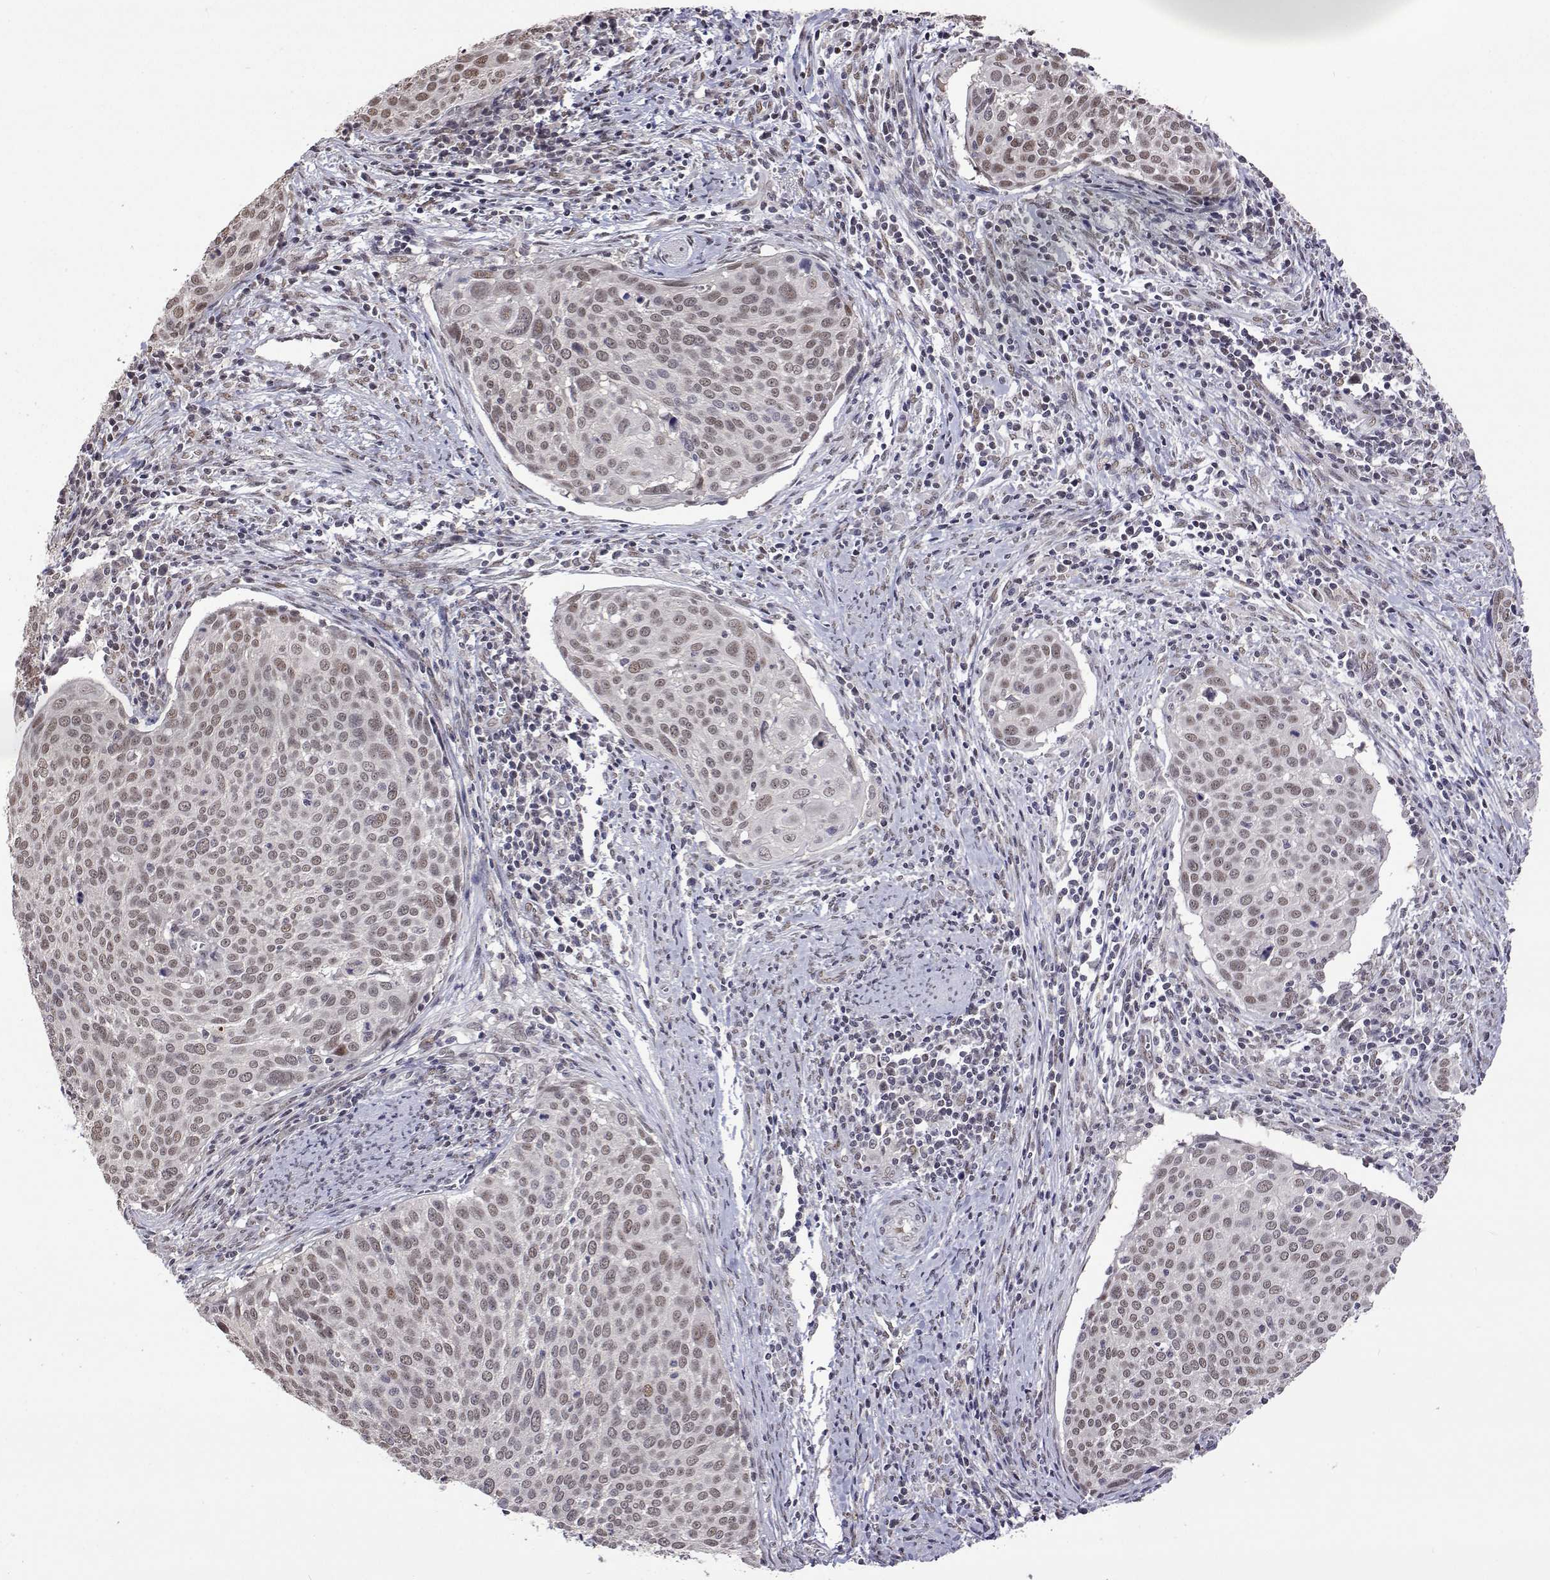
{"staining": {"intensity": "weak", "quantity": ">75%", "location": "nuclear"}, "tissue": "cervical cancer", "cell_type": "Tumor cells", "image_type": "cancer", "snomed": [{"axis": "morphology", "description": "Squamous cell carcinoma, NOS"}, {"axis": "topography", "description": "Cervix"}], "caption": "A histopathology image of cervical squamous cell carcinoma stained for a protein reveals weak nuclear brown staining in tumor cells. The protein of interest is shown in brown color, while the nuclei are stained blue.", "gene": "HNRNPA0", "patient": {"sex": "female", "age": 39}}